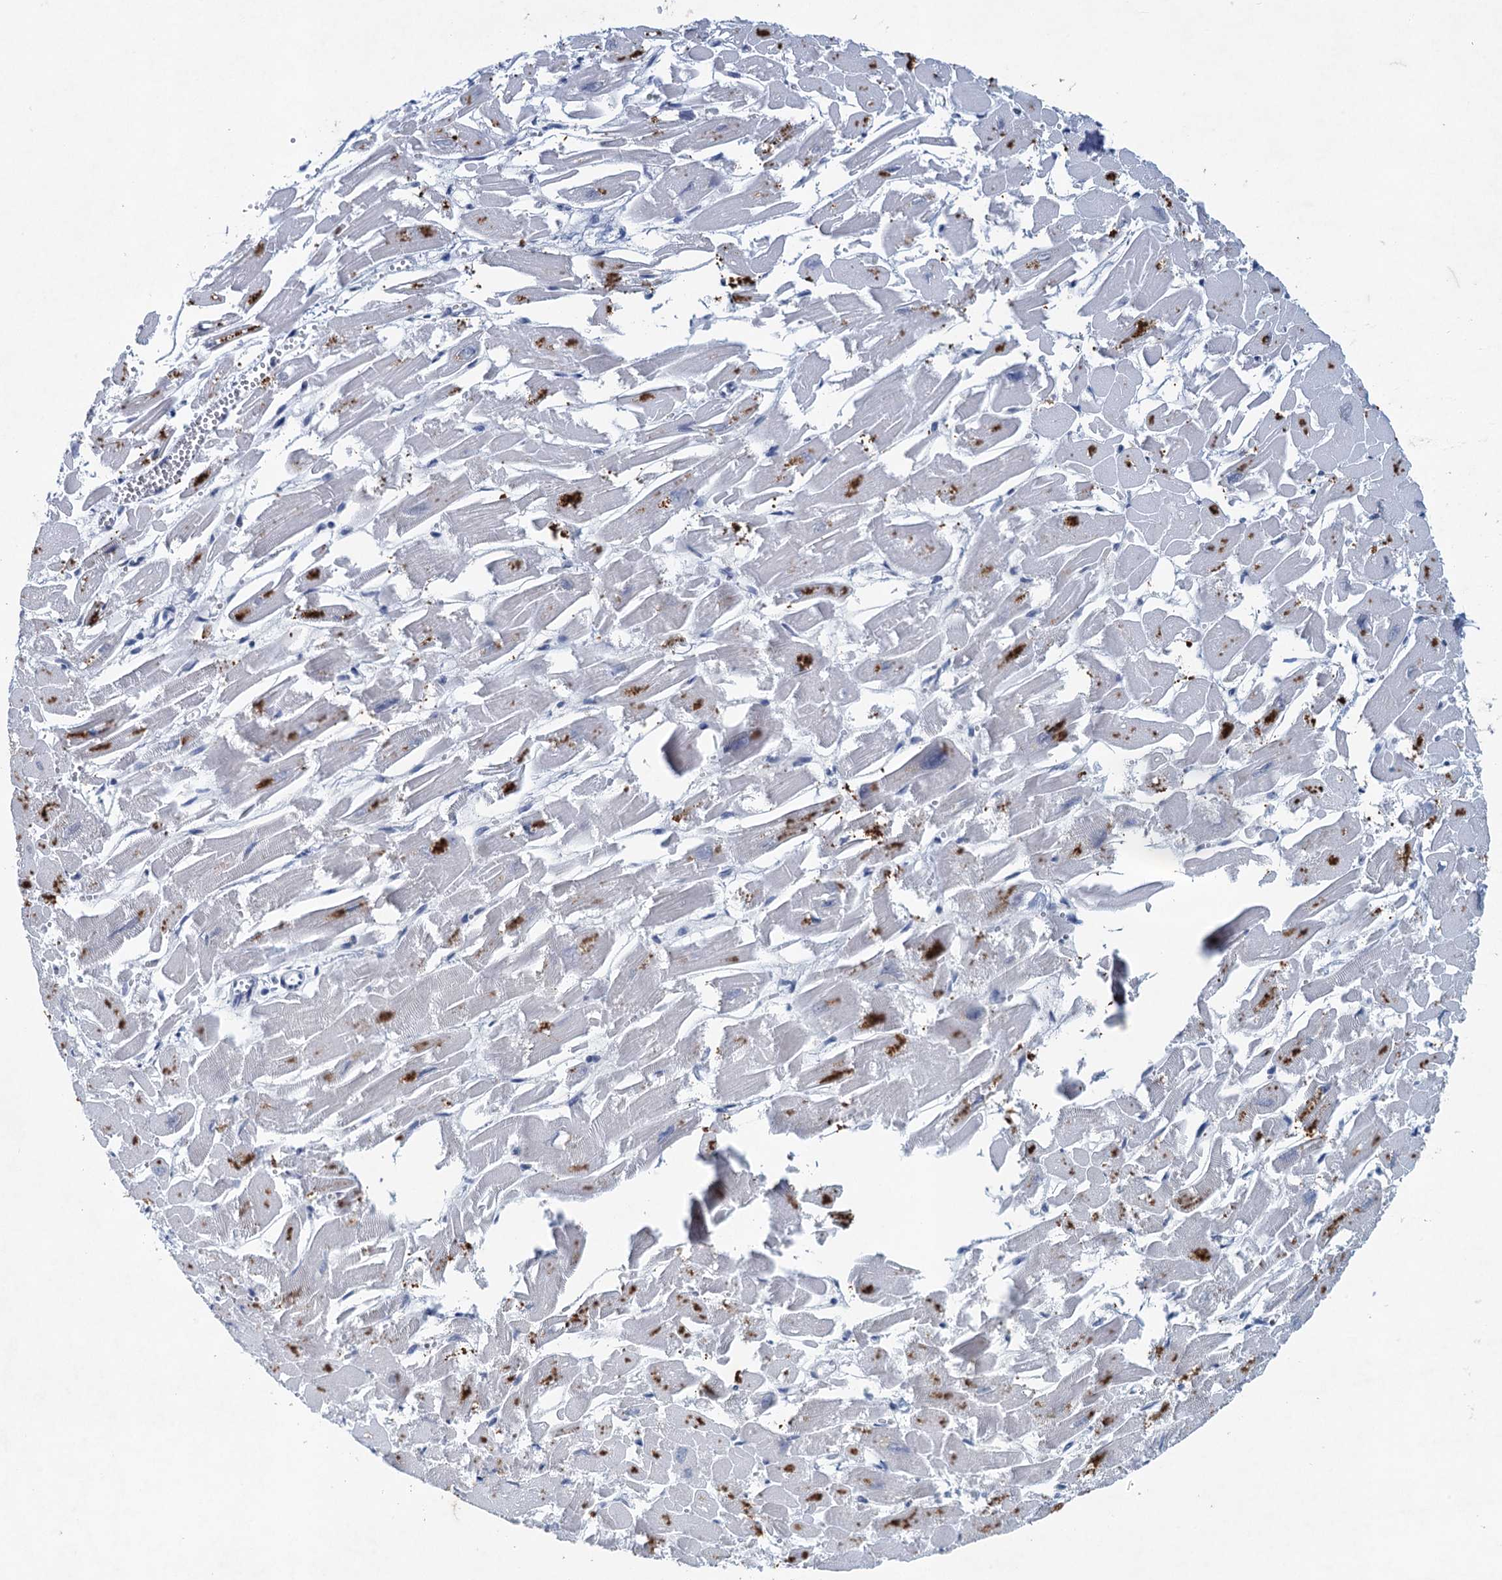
{"staining": {"intensity": "moderate", "quantity": "<25%", "location": "cytoplasmic/membranous"}, "tissue": "heart muscle", "cell_type": "Cardiomyocytes", "image_type": "normal", "snomed": [{"axis": "morphology", "description": "Normal tissue, NOS"}, {"axis": "topography", "description": "Heart"}], "caption": "Cardiomyocytes show low levels of moderate cytoplasmic/membranous expression in approximately <25% of cells in benign heart muscle.", "gene": "ENSG00000230707", "patient": {"sex": "male", "age": 54}}